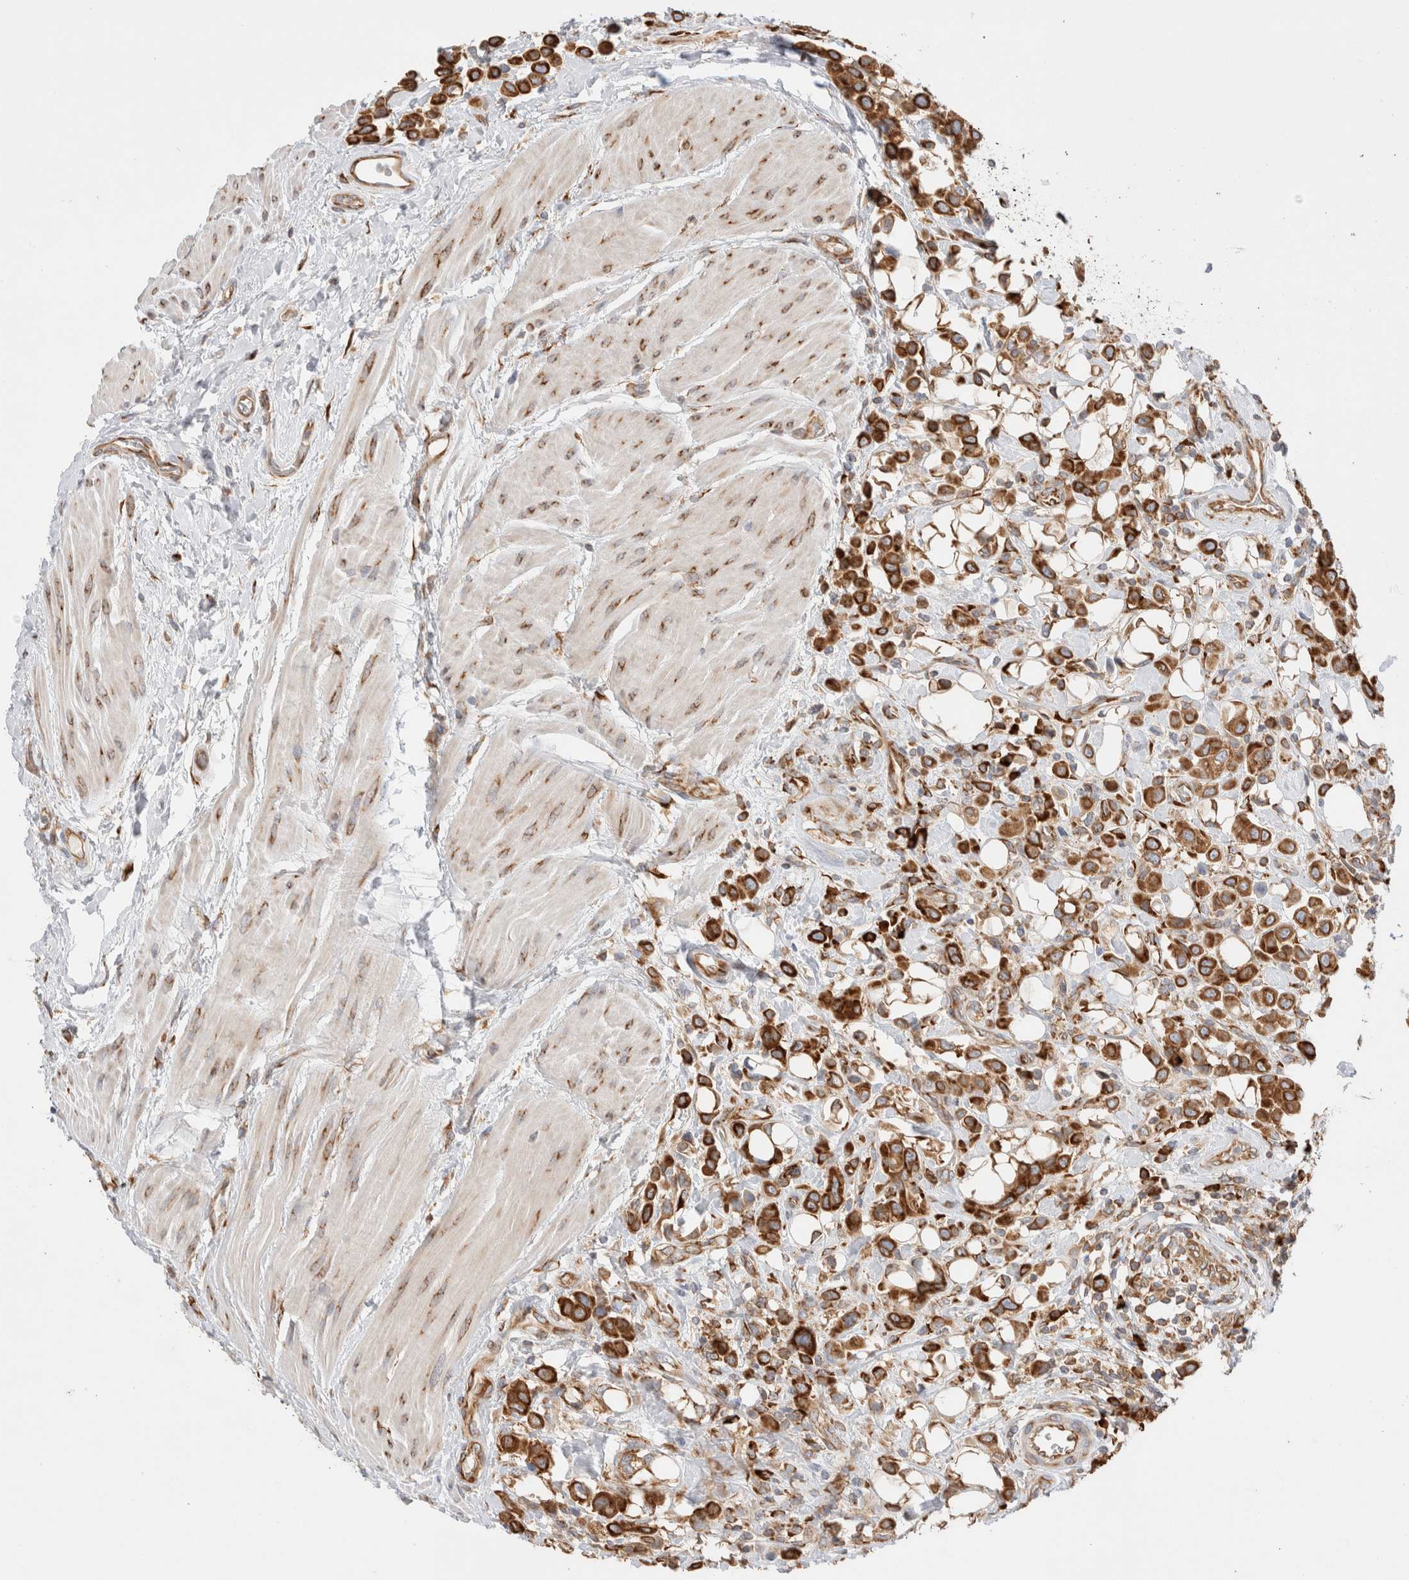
{"staining": {"intensity": "strong", "quantity": ">75%", "location": "cytoplasmic/membranous"}, "tissue": "urothelial cancer", "cell_type": "Tumor cells", "image_type": "cancer", "snomed": [{"axis": "morphology", "description": "Urothelial carcinoma, High grade"}, {"axis": "topography", "description": "Urinary bladder"}], "caption": "This is an image of IHC staining of high-grade urothelial carcinoma, which shows strong positivity in the cytoplasmic/membranous of tumor cells.", "gene": "ZC2HC1A", "patient": {"sex": "male", "age": 50}}